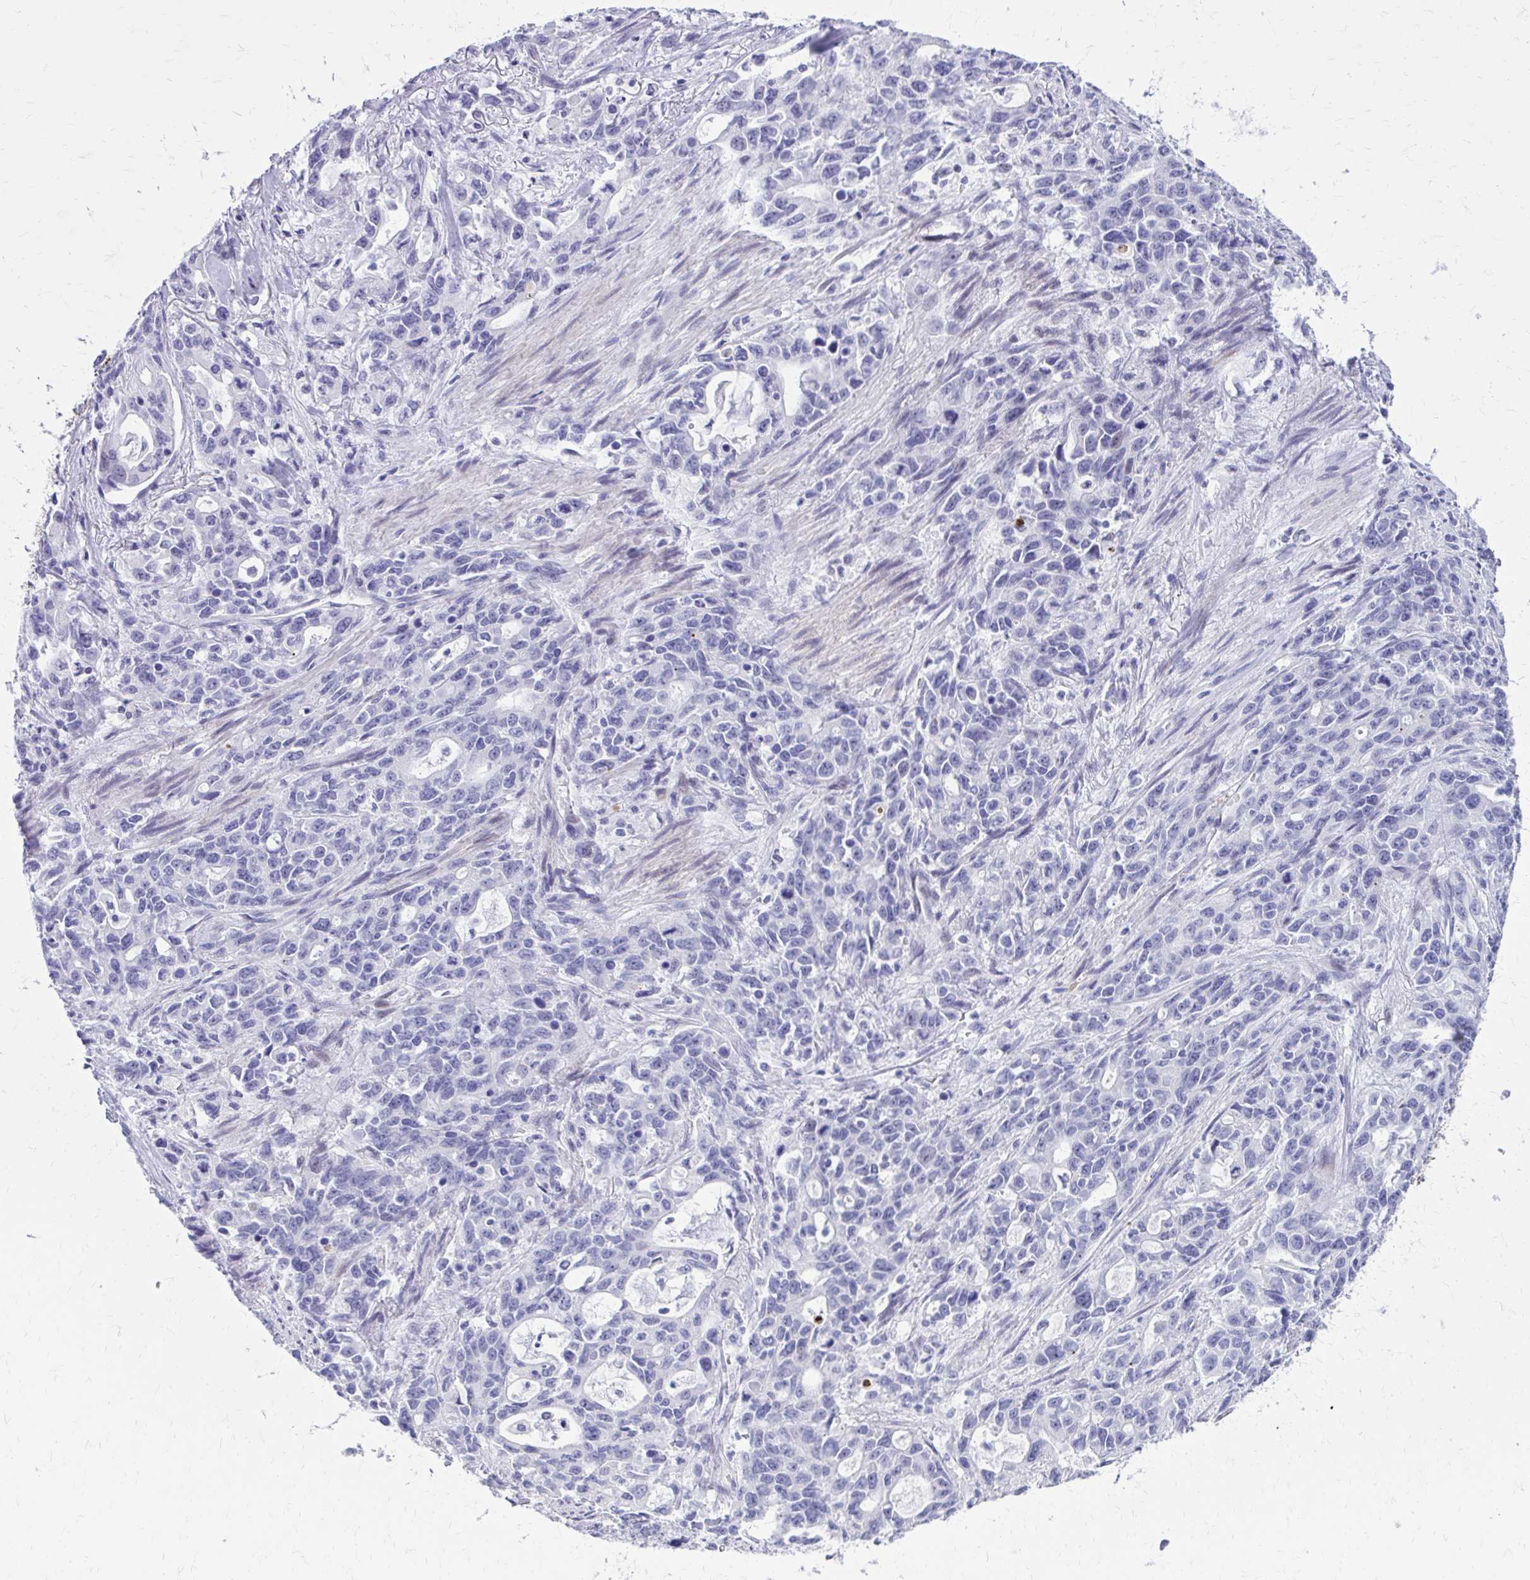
{"staining": {"intensity": "negative", "quantity": "none", "location": "none"}, "tissue": "stomach cancer", "cell_type": "Tumor cells", "image_type": "cancer", "snomed": [{"axis": "morphology", "description": "Adenocarcinoma, NOS"}, {"axis": "topography", "description": "Stomach, upper"}], "caption": "Stomach adenocarcinoma was stained to show a protein in brown. There is no significant staining in tumor cells. (DAB immunohistochemistry (IHC), high magnification).", "gene": "LCN15", "patient": {"sex": "male", "age": 85}}